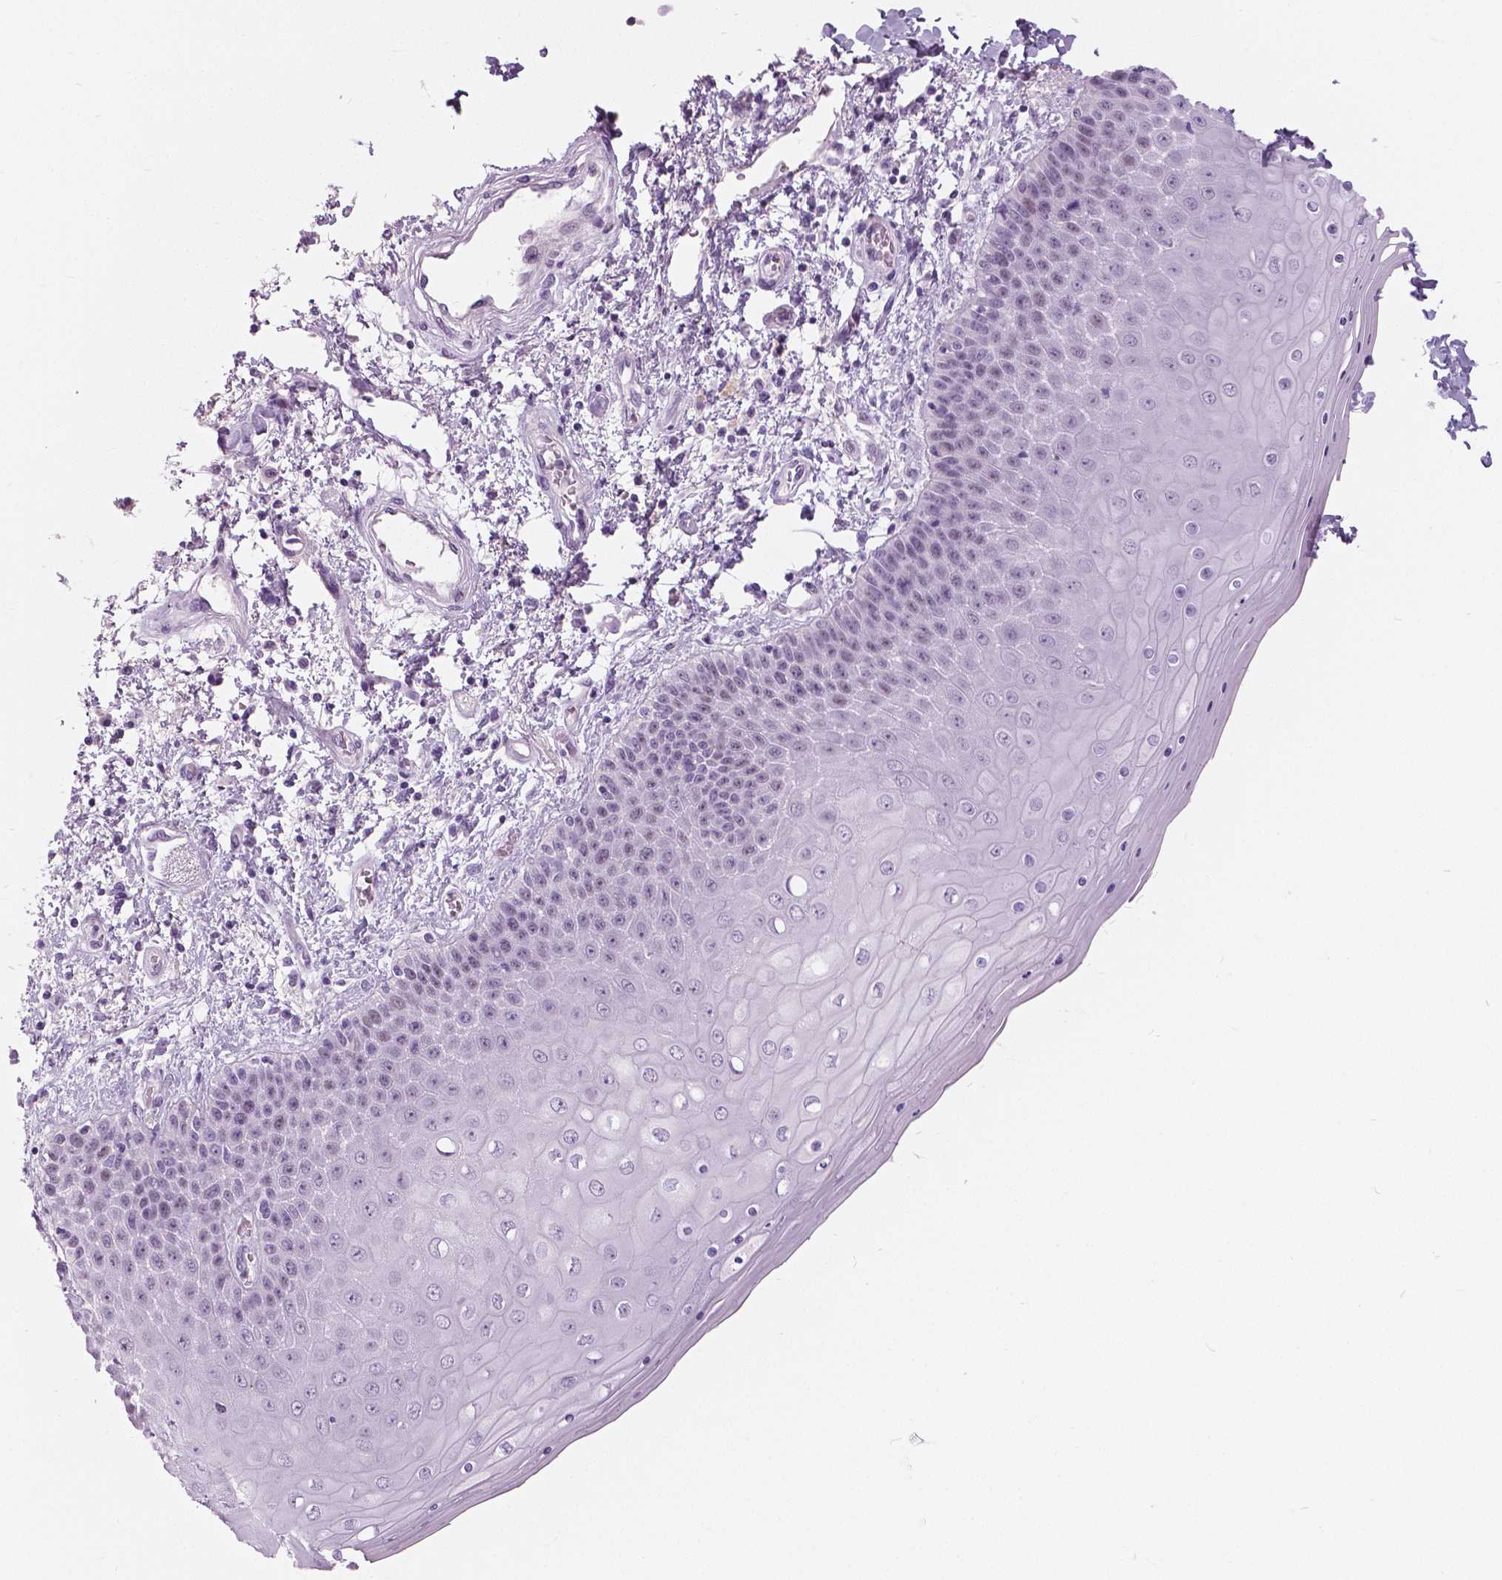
{"staining": {"intensity": "moderate", "quantity": "<25%", "location": "cytoplasmic/membranous"}, "tissue": "skin", "cell_type": "Epidermal cells", "image_type": "normal", "snomed": [{"axis": "morphology", "description": "Normal tissue, NOS"}, {"axis": "topography", "description": "Anal"}], "caption": "The histopathology image exhibits a brown stain indicating the presence of a protein in the cytoplasmic/membranous of epidermal cells in skin. Using DAB (brown) and hematoxylin (blue) stains, captured at high magnification using brightfield microscopy.", "gene": "SFTPD", "patient": {"sex": "female", "age": 46}}